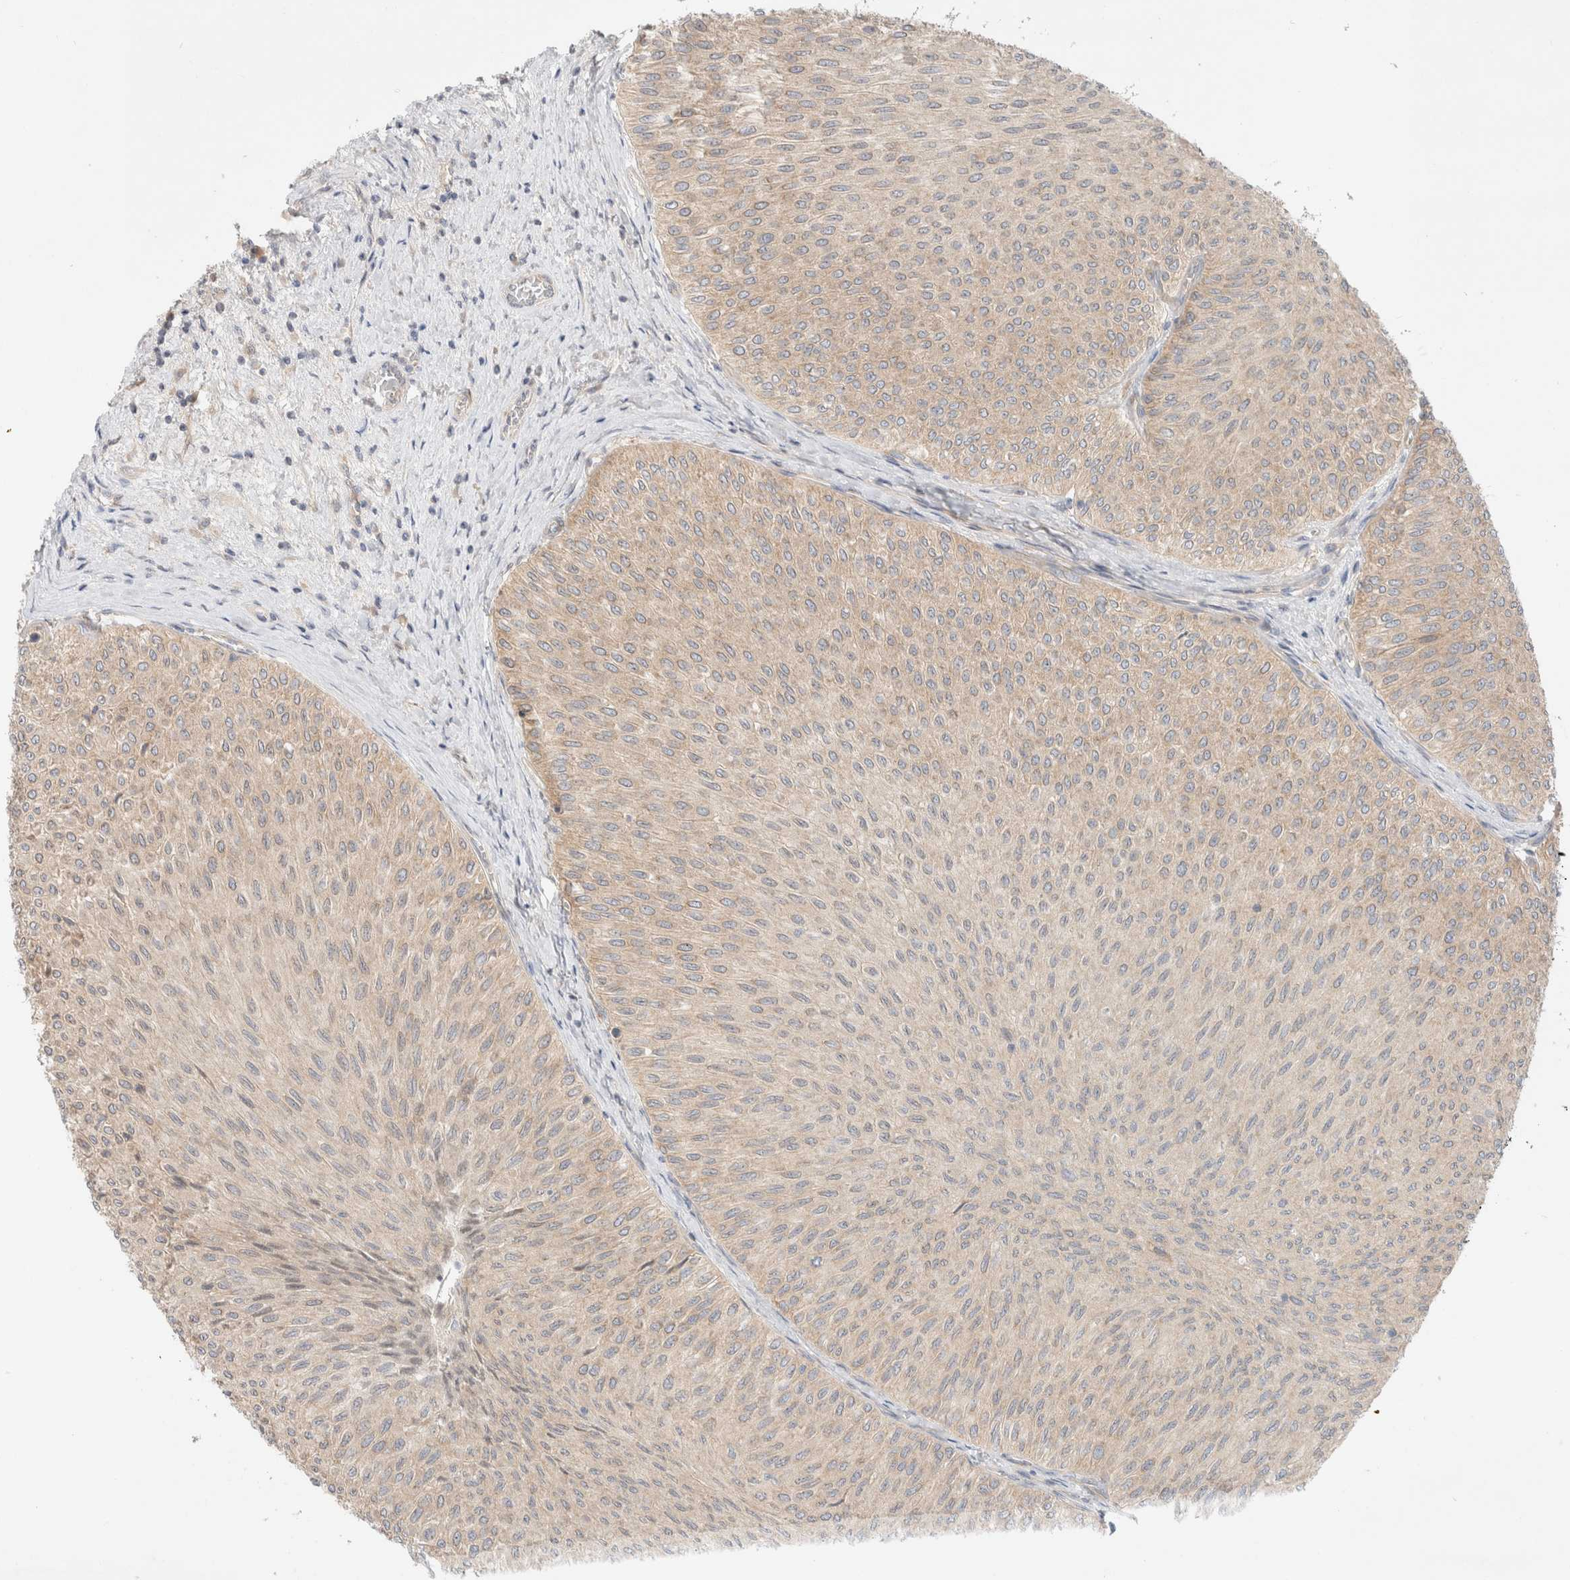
{"staining": {"intensity": "negative", "quantity": "none", "location": "none"}, "tissue": "urothelial cancer", "cell_type": "Tumor cells", "image_type": "cancer", "snomed": [{"axis": "morphology", "description": "Urothelial carcinoma, Low grade"}, {"axis": "topography", "description": "Urinary bladder"}], "caption": "This is an IHC image of urothelial cancer. There is no expression in tumor cells.", "gene": "MARK3", "patient": {"sex": "male", "age": 78}}